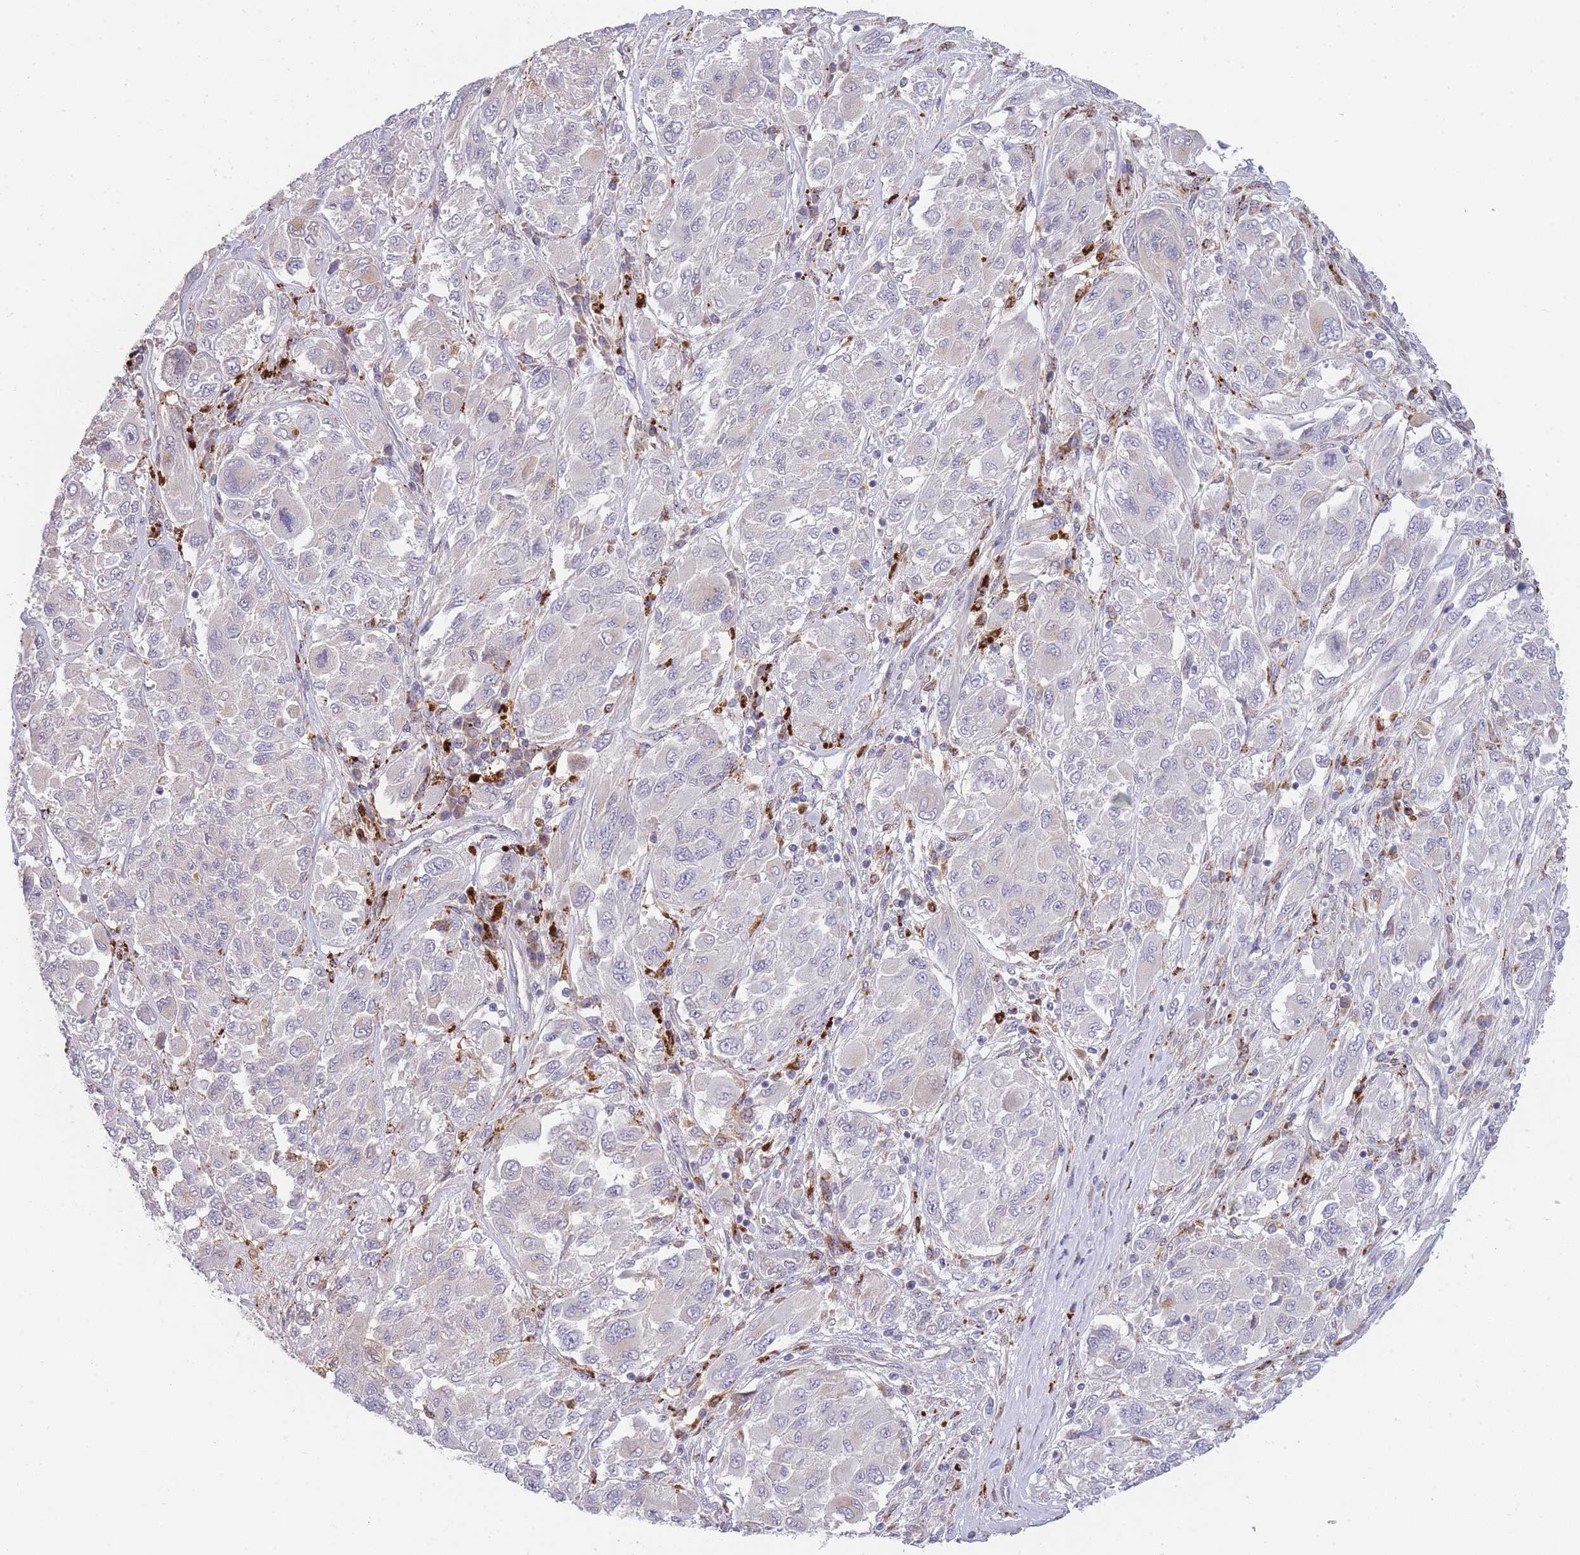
{"staining": {"intensity": "negative", "quantity": "none", "location": "none"}, "tissue": "melanoma", "cell_type": "Tumor cells", "image_type": "cancer", "snomed": [{"axis": "morphology", "description": "Malignant melanoma, NOS"}, {"axis": "topography", "description": "Skin"}], "caption": "Tumor cells are negative for protein expression in human melanoma.", "gene": "TRIM61", "patient": {"sex": "female", "age": 91}}